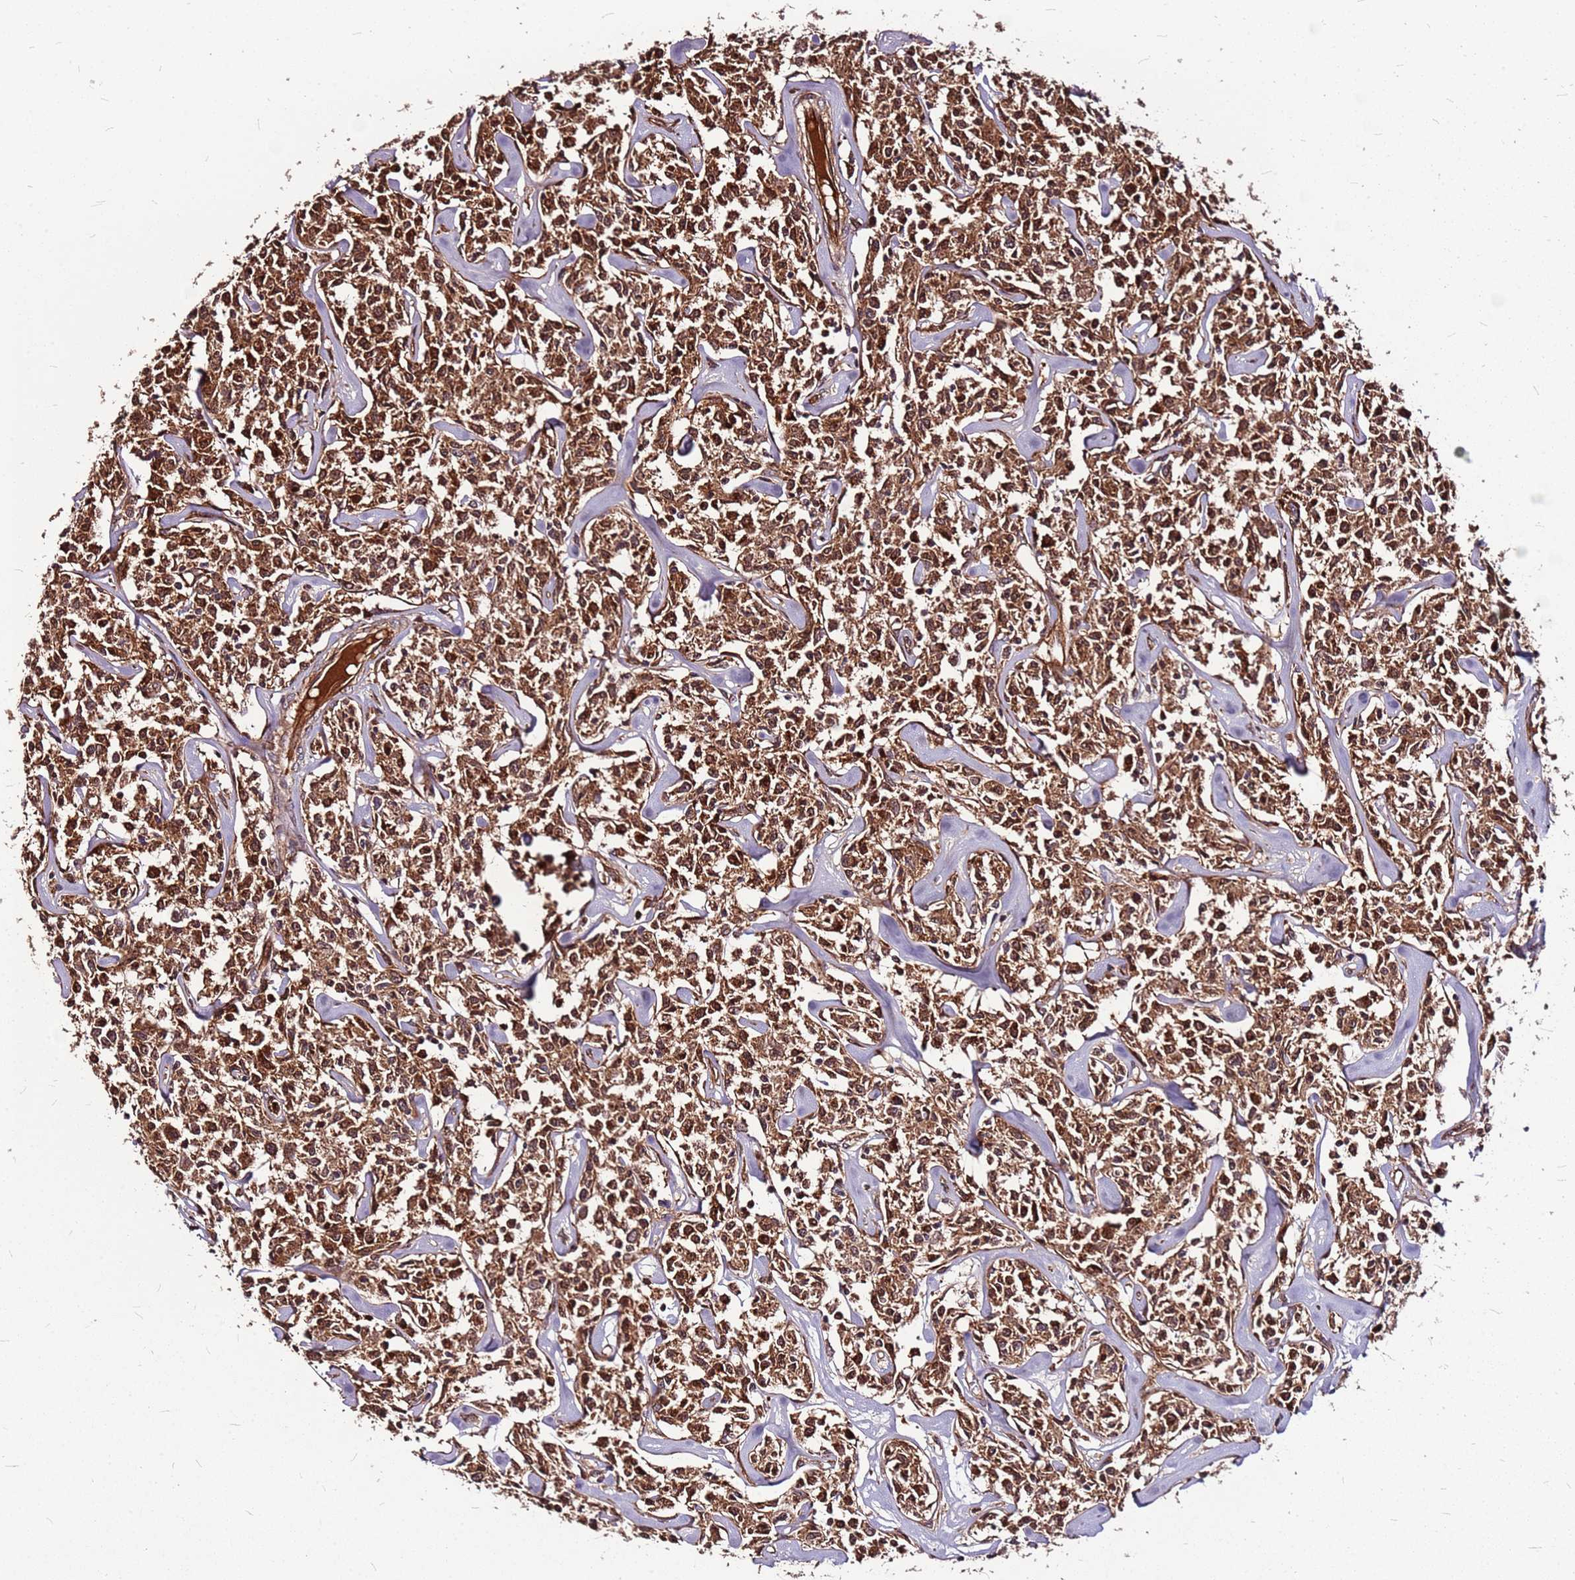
{"staining": {"intensity": "strong", "quantity": ">75%", "location": "cytoplasmic/membranous,nuclear"}, "tissue": "lymphoma", "cell_type": "Tumor cells", "image_type": "cancer", "snomed": [{"axis": "morphology", "description": "Malignant lymphoma, non-Hodgkin's type, Low grade"}, {"axis": "topography", "description": "Small intestine"}], "caption": "Low-grade malignant lymphoma, non-Hodgkin's type was stained to show a protein in brown. There is high levels of strong cytoplasmic/membranous and nuclear staining in approximately >75% of tumor cells.", "gene": "LYPLAL1", "patient": {"sex": "female", "age": 59}}